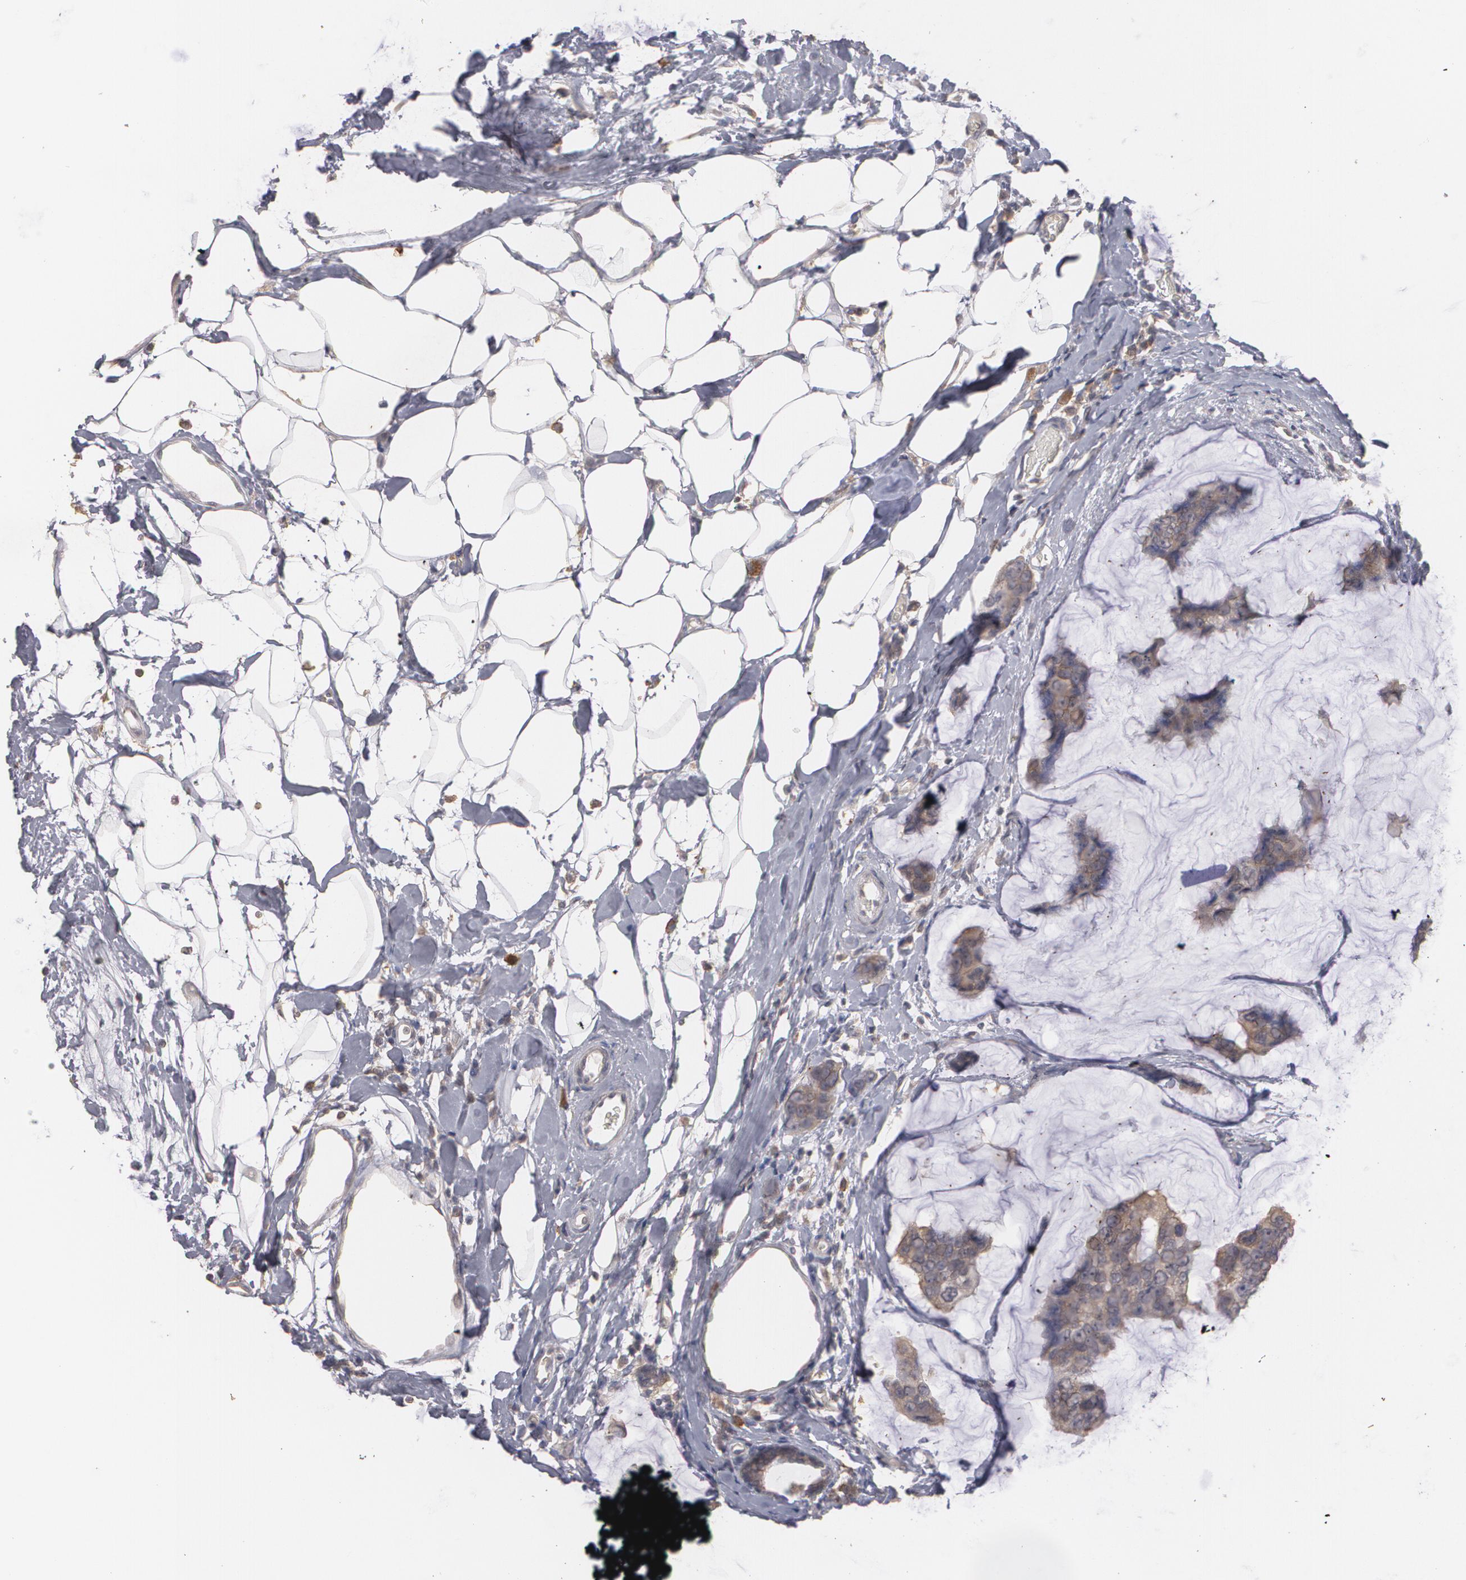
{"staining": {"intensity": "moderate", "quantity": ">75%", "location": "nuclear"}, "tissue": "breast cancer", "cell_type": "Tumor cells", "image_type": "cancer", "snomed": [{"axis": "morphology", "description": "Normal tissue, NOS"}, {"axis": "morphology", "description": "Duct carcinoma"}, {"axis": "topography", "description": "Breast"}], "caption": "This is a micrograph of IHC staining of breast cancer (intraductal carcinoma), which shows moderate staining in the nuclear of tumor cells.", "gene": "ARF6", "patient": {"sex": "female", "age": 50}}